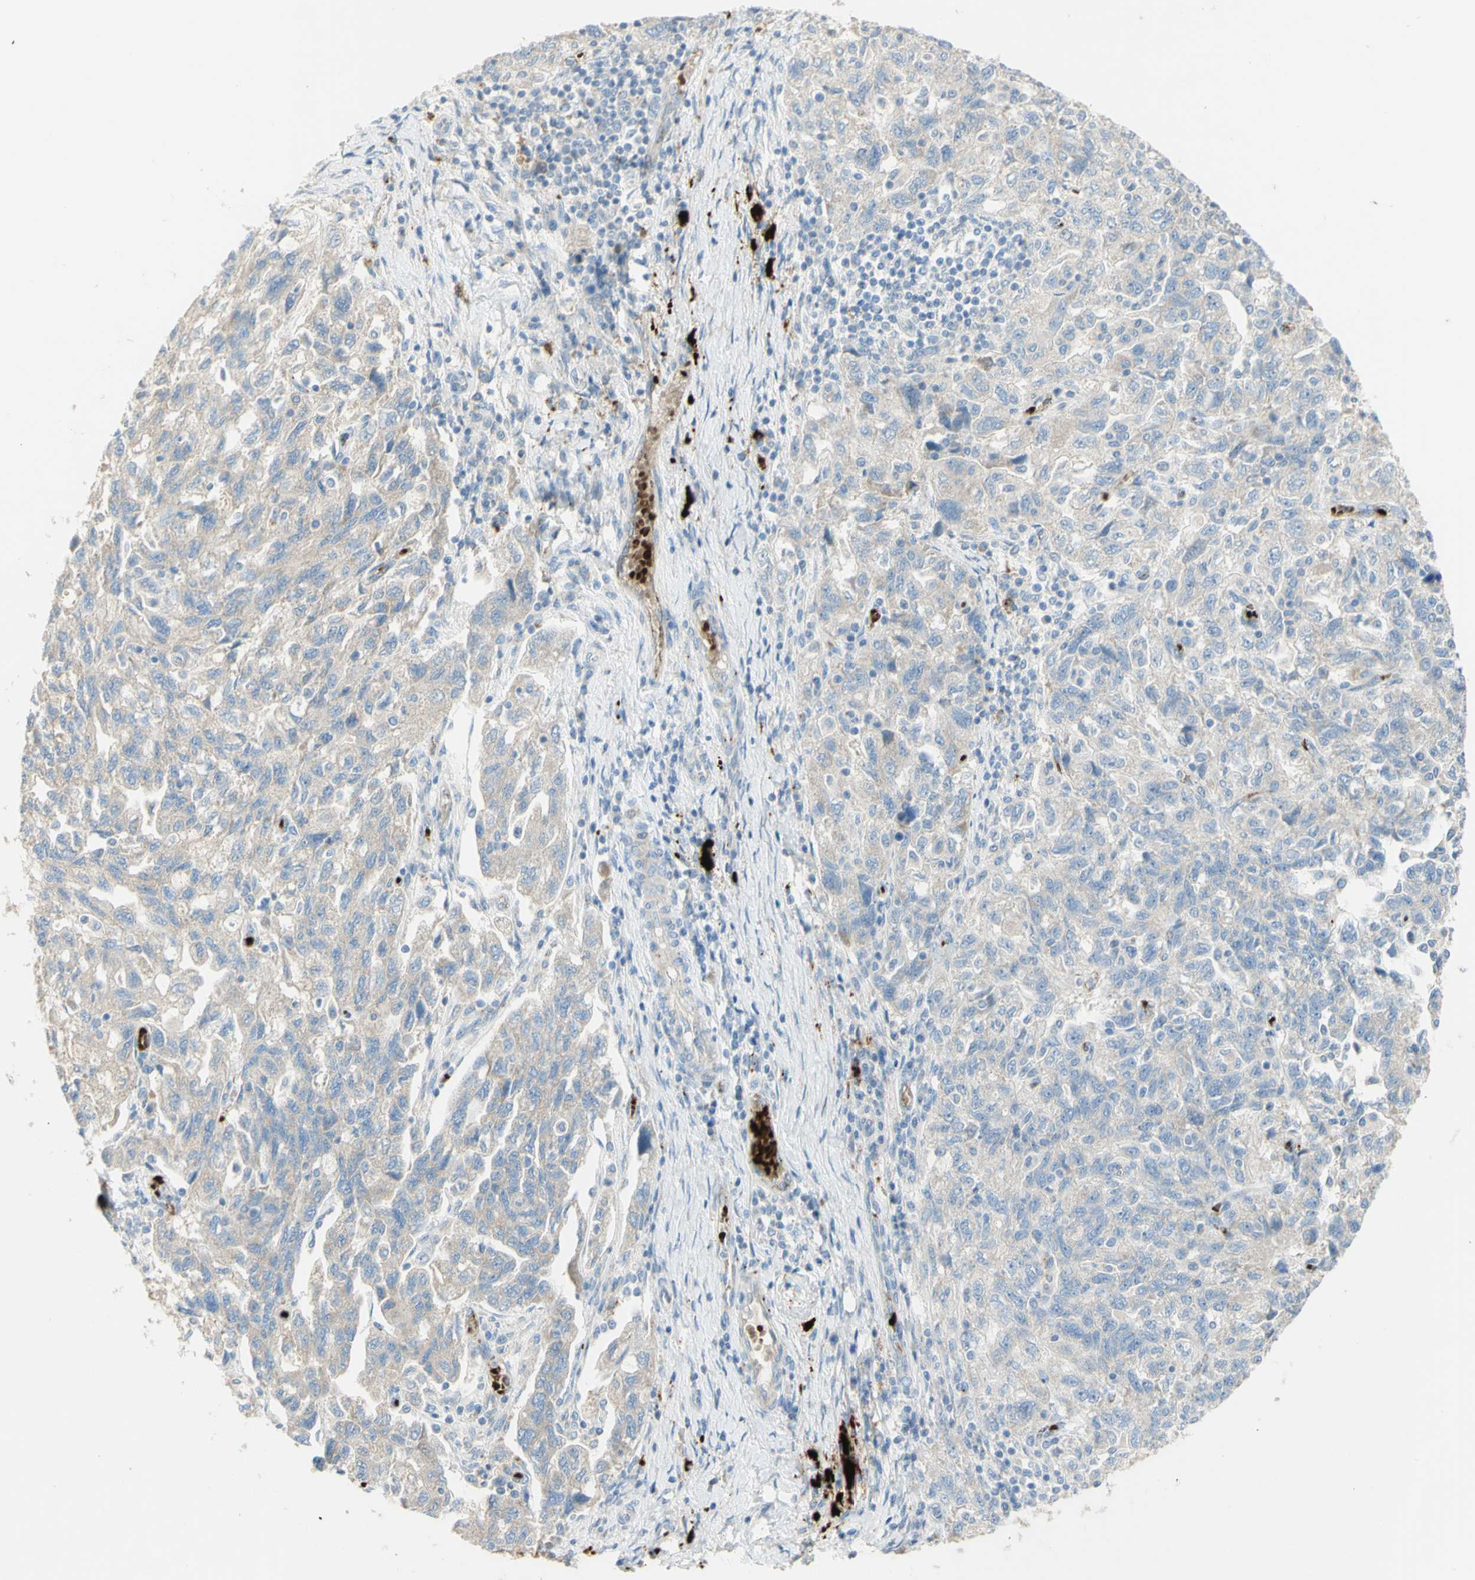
{"staining": {"intensity": "weak", "quantity": "25%-75%", "location": "cytoplasmic/membranous"}, "tissue": "ovarian cancer", "cell_type": "Tumor cells", "image_type": "cancer", "snomed": [{"axis": "morphology", "description": "Carcinoma, NOS"}, {"axis": "morphology", "description": "Cystadenocarcinoma, serous, NOS"}, {"axis": "topography", "description": "Ovary"}], "caption": "A high-resolution micrograph shows IHC staining of ovarian cancer (serous cystadenocarcinoma), which demonstrates weak cytoplasmic/membranous staining in approximately 25%-75% of tumor cells.", "gene": "GAN", "patient": {"sex": "female", "age": 69}}